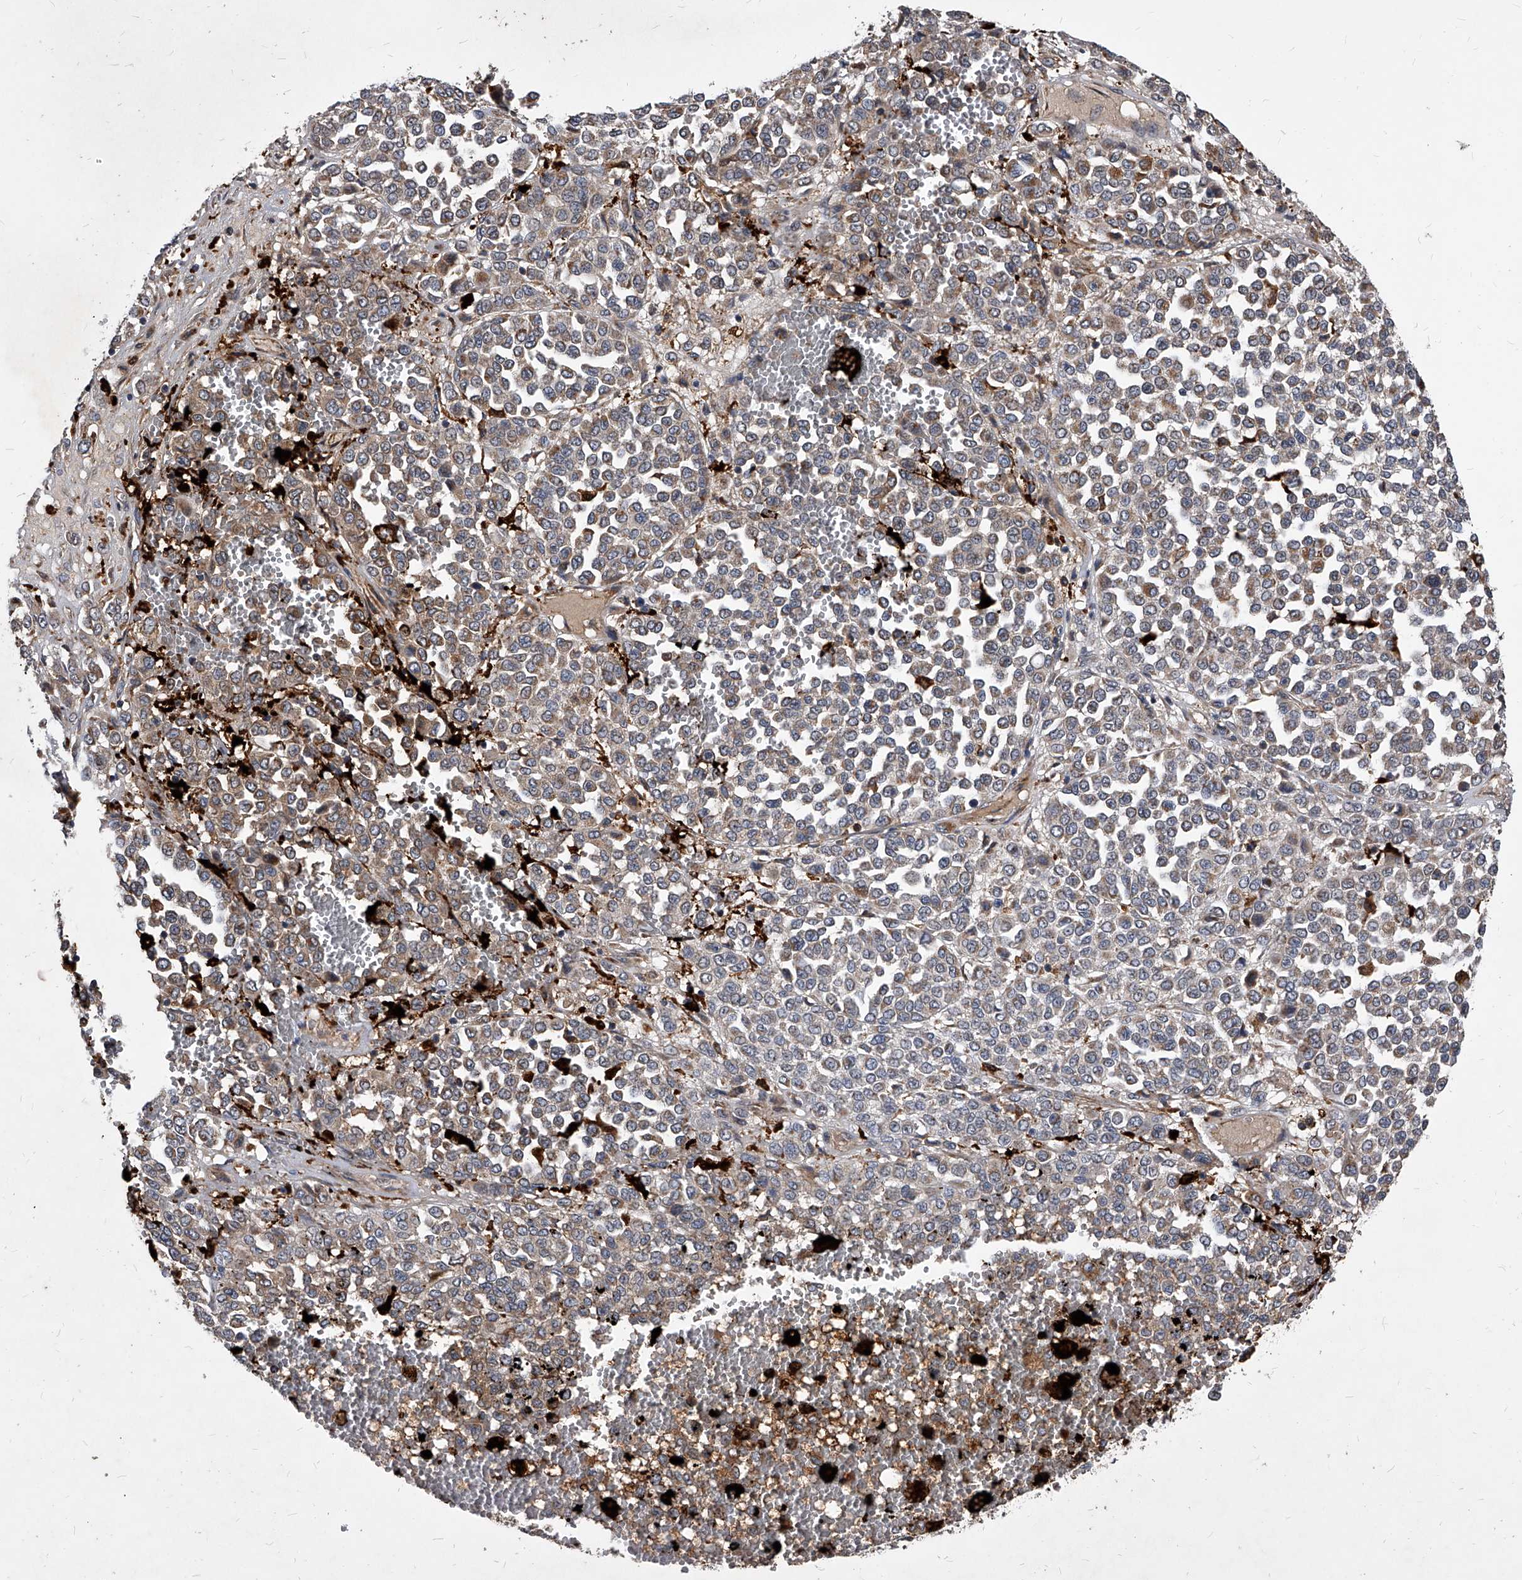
{"staining": {"intensity": "weak", "quantity": "25%-75%", "location": "cytoplasmic/membranous"}, "tissue": "melanoma", "cell_type": "Tumor cells", "image_type": "cancer", "snomed": [{"axis": "morphology", "description": "Malignant melanoma, Metastatic site"}, {"axis": "topography", "description": "Pancreas"}], "caption": "Weak cytoplasmic/membranous positivity for a protein is identified in approximately 25%-75% of tumor cells of melanoma using immunohistochemistry.", "gene": "SOBP", "patient": {"sex": "female", "age": 30}}